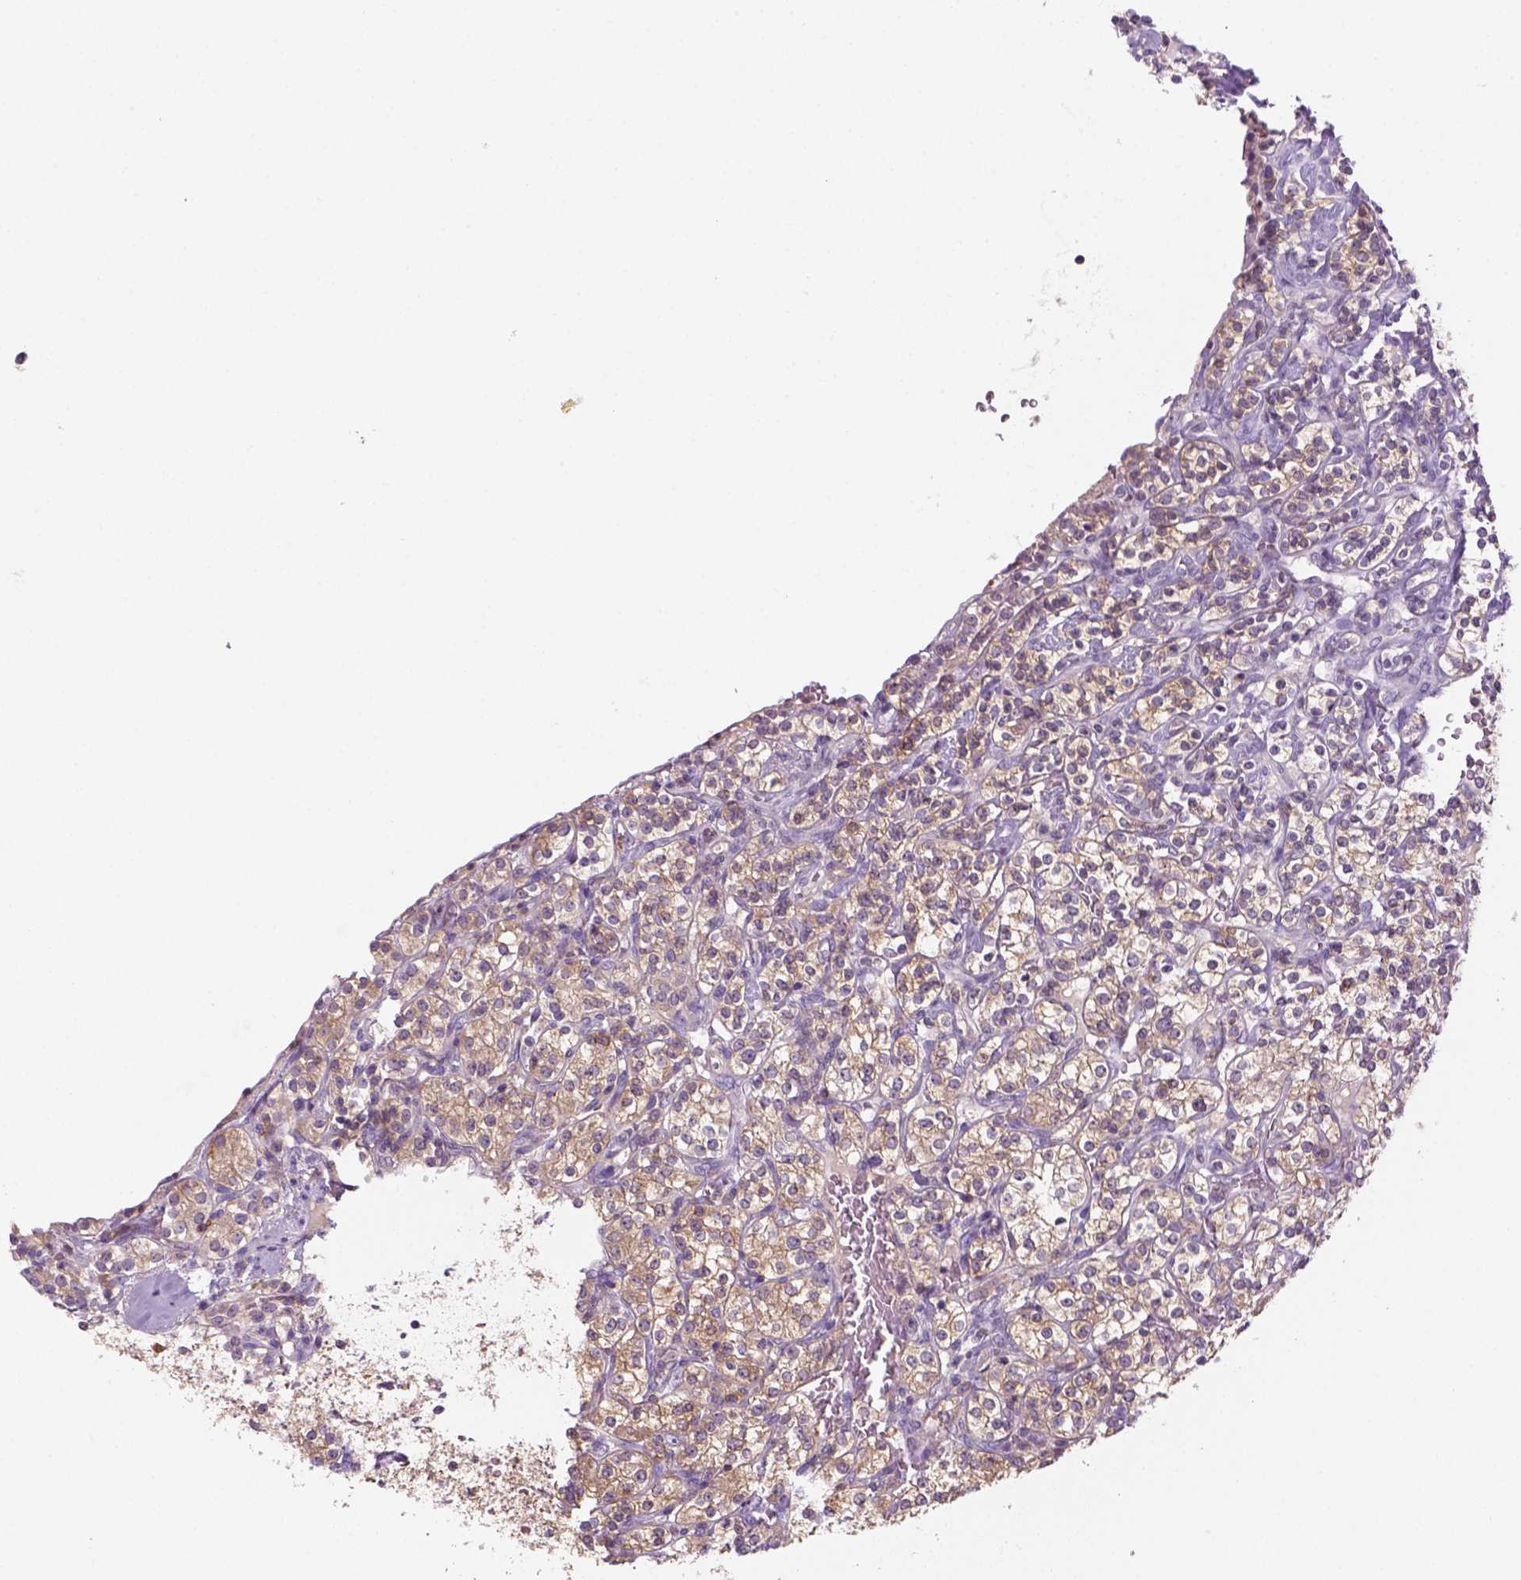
{"staining": {"intensity": "moderate", "quantity": ">75%", "location": "cytoplasmic/membranous"}, "tissue": "renal cancer", "cell_type": "Tumor cells", "image_type": "cancer", "snomed": [{"axis": "morphology", "description": "Adenocarcinoma, NOS"}, {"axis": "topography", "description": "Kidney"}], "caption": "Human renal cancer (adenocarcinoma) stained with a protein marker exhibits moderate staining in tumor cells.", "gene": "GOT1", "patient": {"sex": "male", "age": 77}}